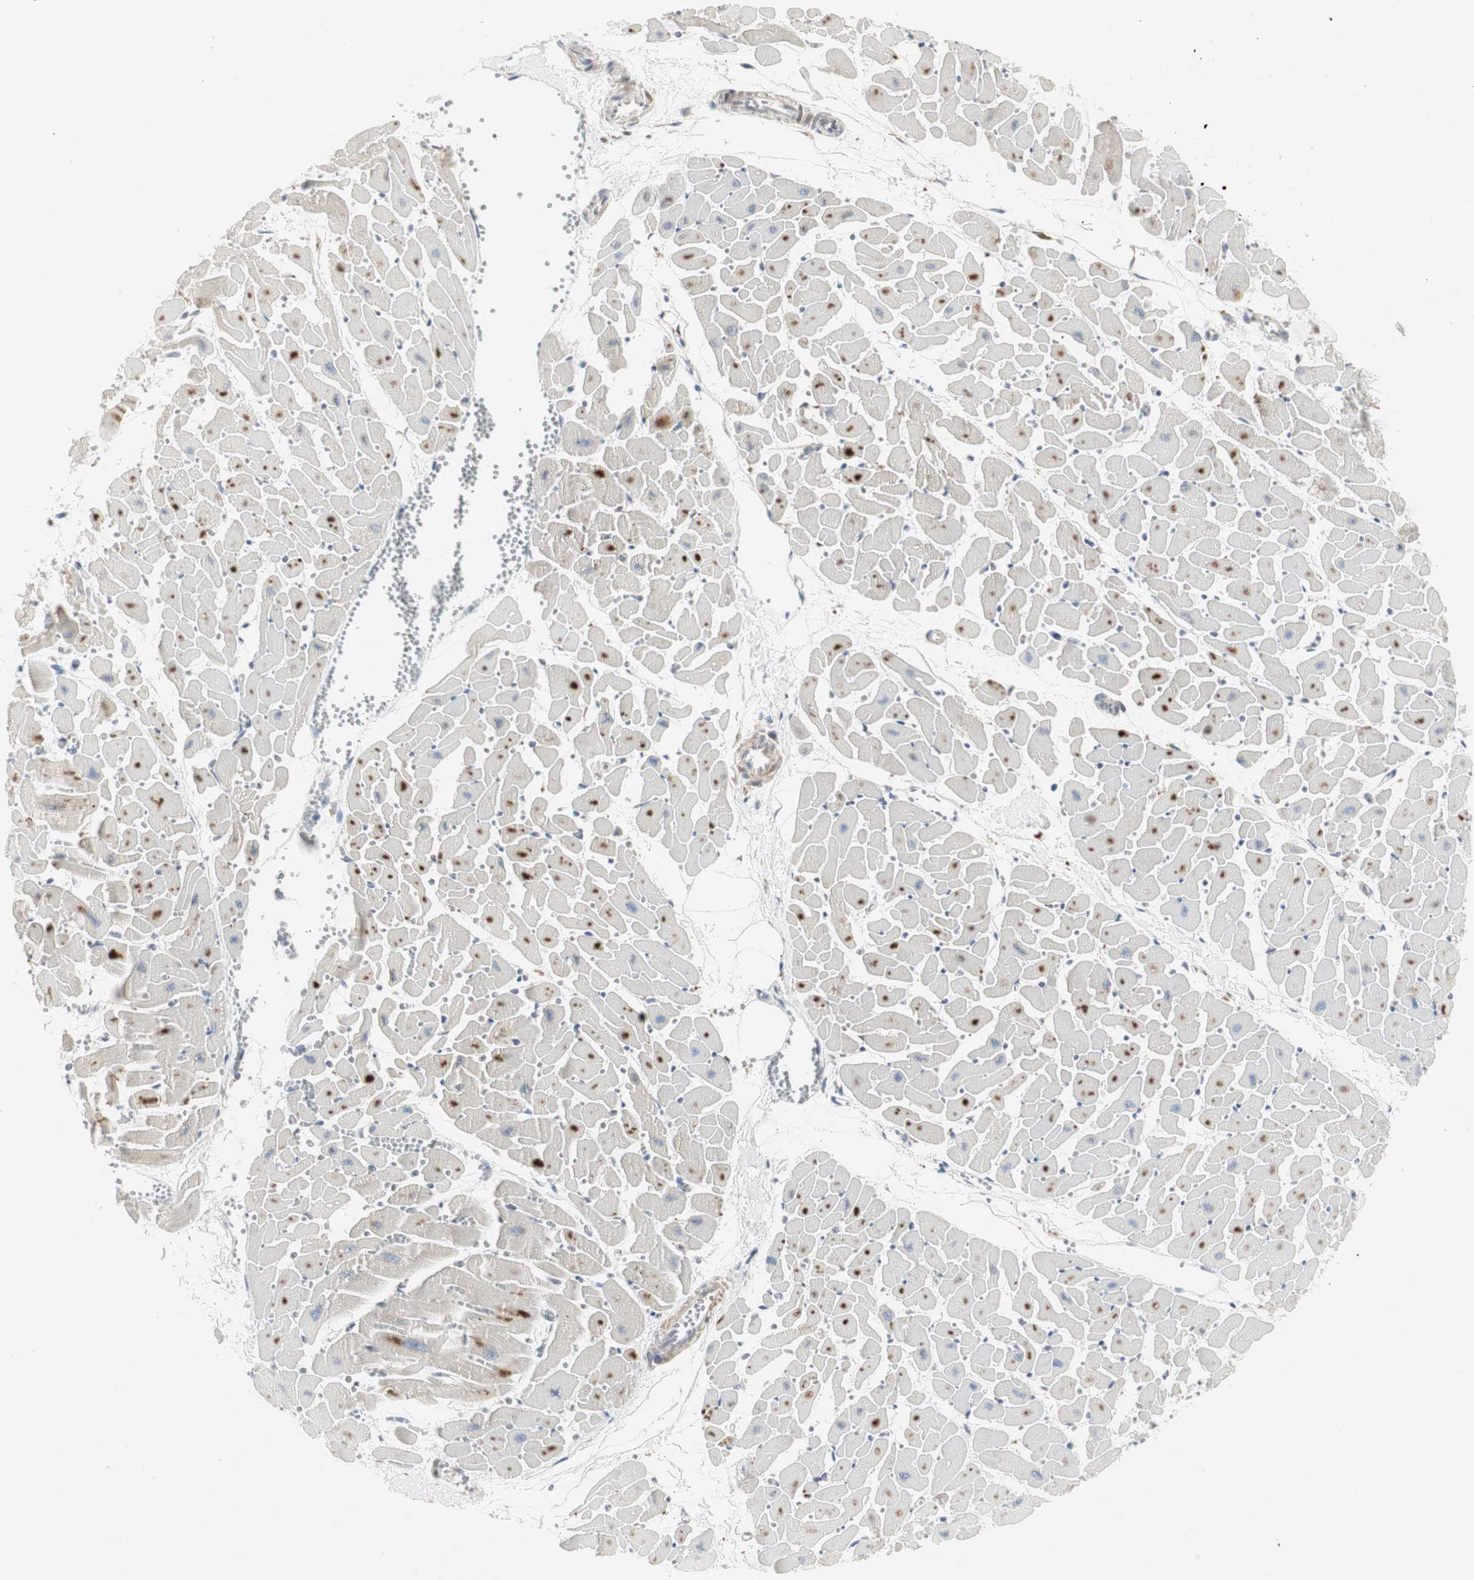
{"staining": {"intensity": "strong", "quantity": "25%-75%", "location": "cytoplasmic/membranous"}, "tissue": "heart muscle", "cell_type": "Cardiomyocytes", "image_type": "normal", "snomed": [{"axis": "morphology", "description": "Normal tissue, NOS"}, {"axis": "topography", "description": "Heart"}], "caption": "Heart muscle stained with DAB (3,3'-diaminobenzidine) immunohistochemistry (IHC) displays high levels of strong cytoplasmic/membranous positivity in approximately 25%-75% of cardiomyocytes.", "gene": "H6PD", "patient": {"sex": "female", "age": 19}}